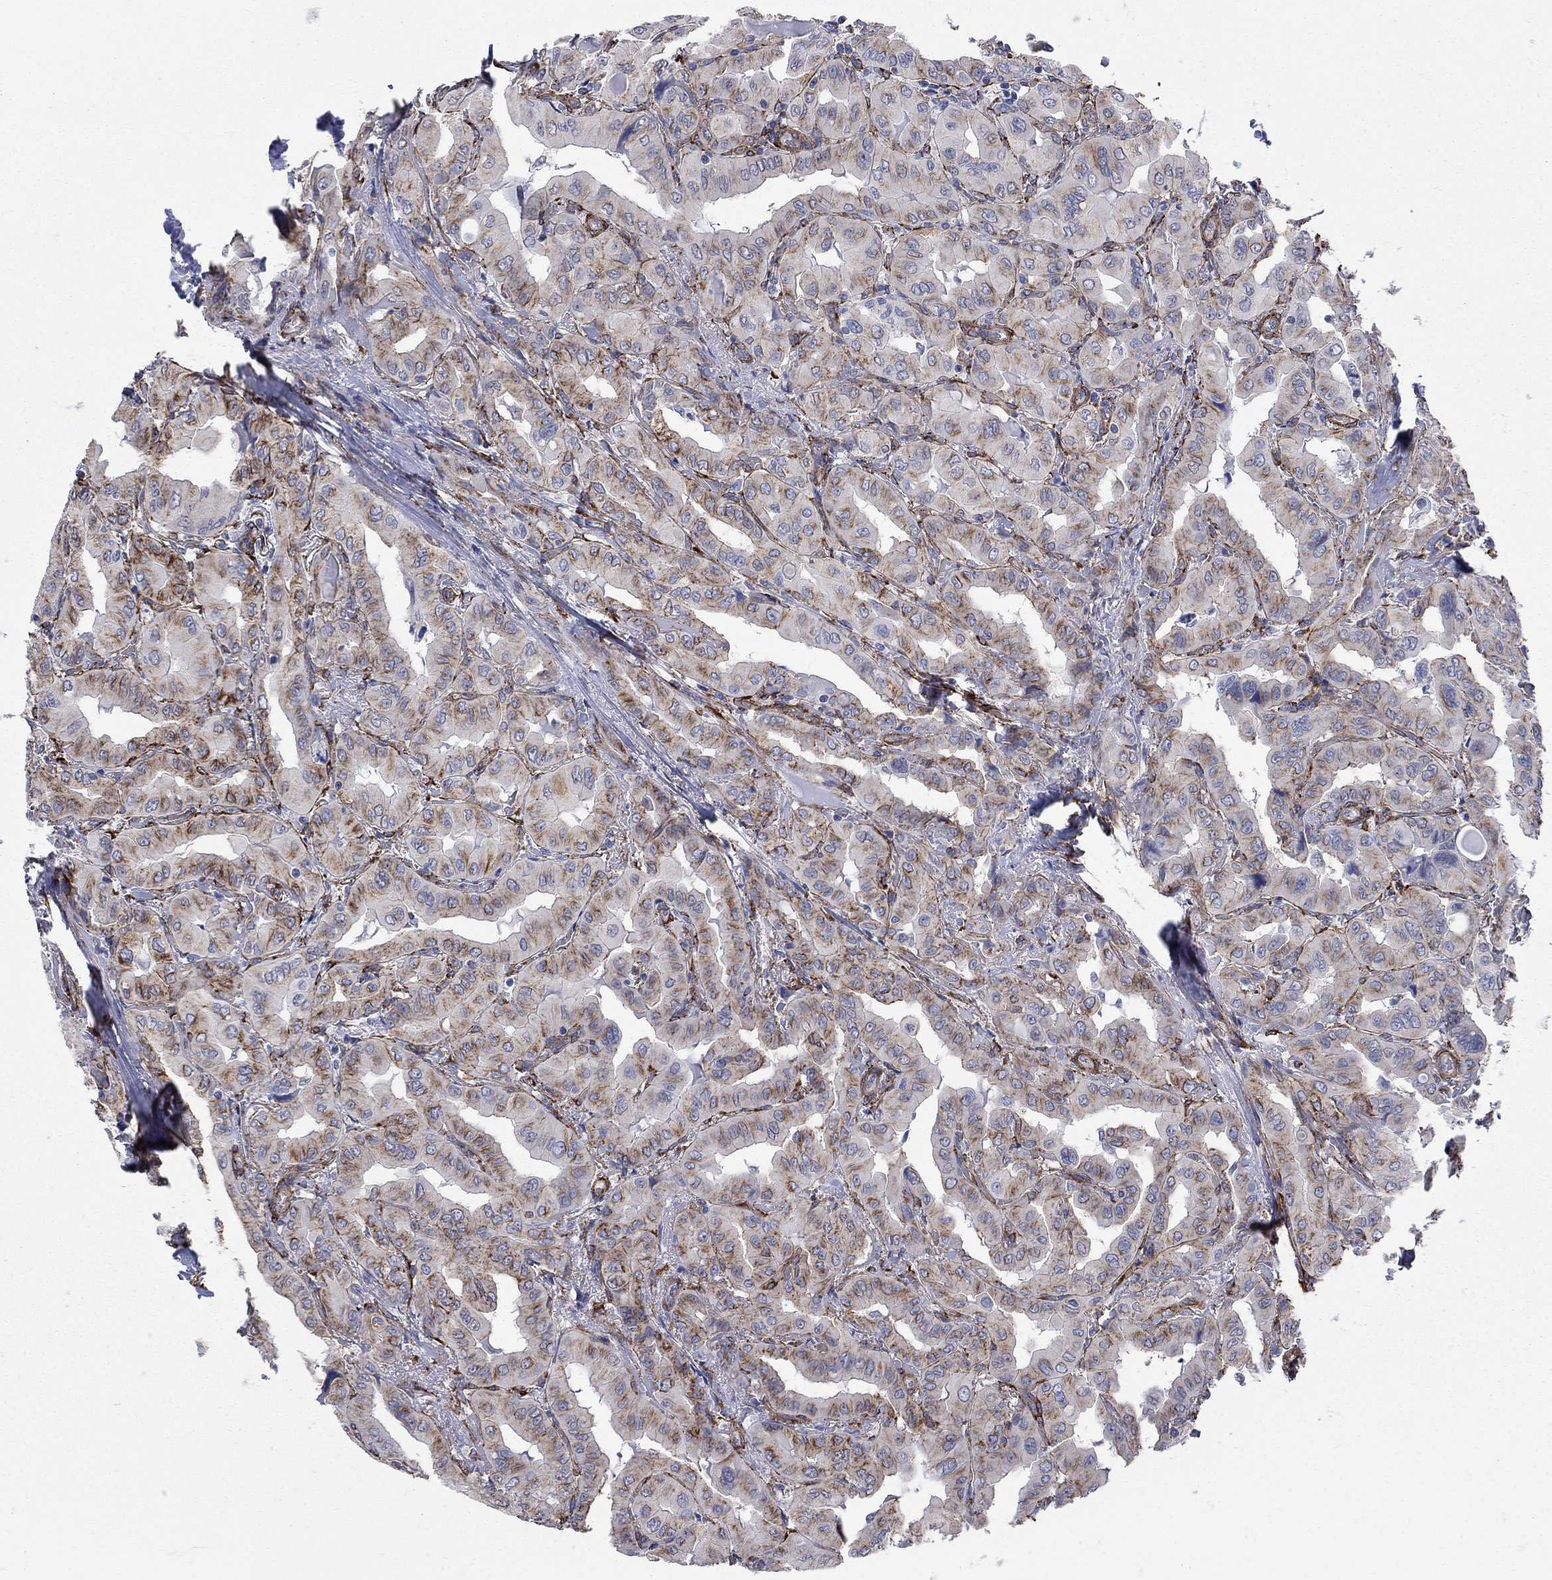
{"staining": {"intensity": "moderate", "quantity": ">75%", "location": "cytoplasmic/membranous"}, "tissue": "thyroid cancer", "cell_type": "Tumor cells", "image_type": "cancer", "snomed": [{"axis": "morphology", "description": "Normal tissue, NOS"}, {"axis": "morphology", "description": "Papillary adenocarcinoma, NOS"}, {"axis": "topography", "description": "Thyroid gland"}], "caption": "A high-resolution histopathology image shows immunohistochemistry (IHC) staining of thyroid papillary adenocarcinoma, which displays moderate cytoplasmic/membranous positivity in about >75% of tumor cells.", "gene": "SEPTIN8", "patient": {"sex": "female", "age": 66}}